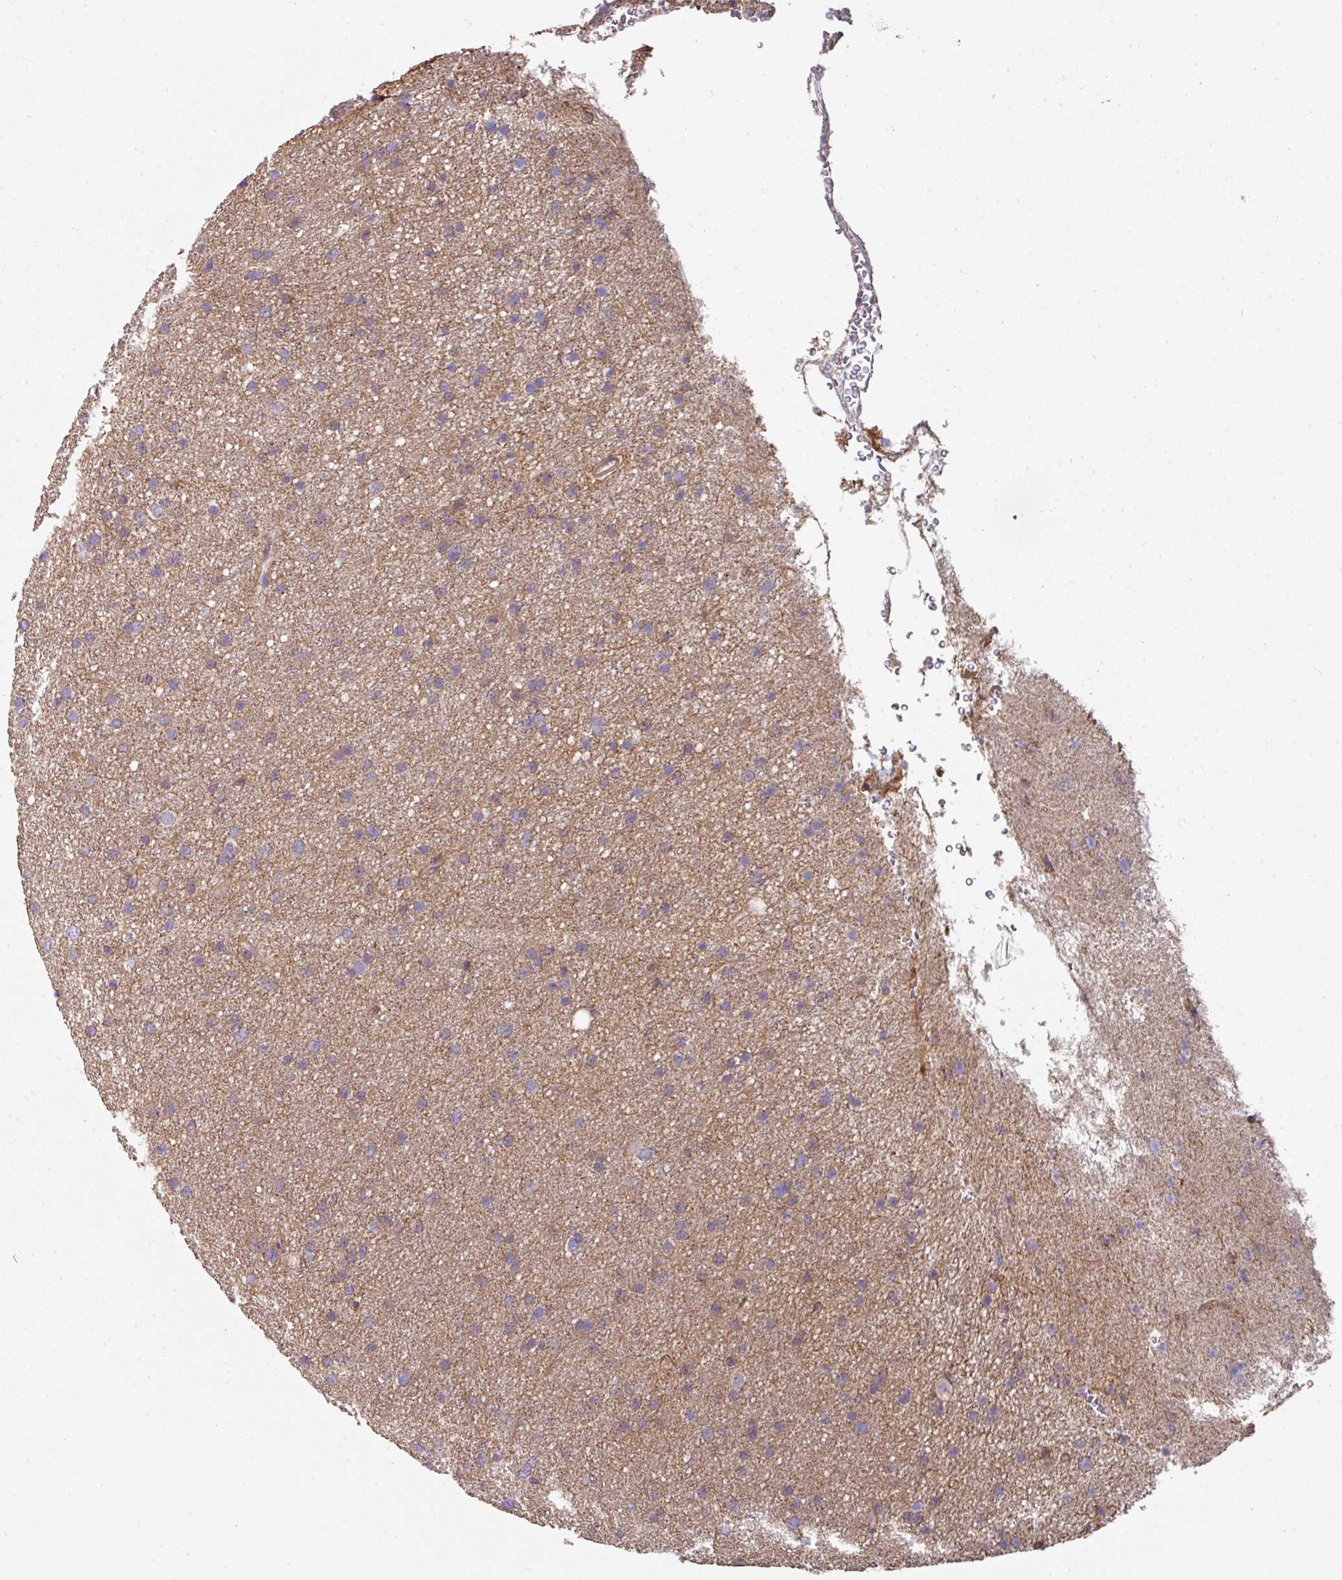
{"staining": {"intensity": "negative", "quantity": "none", "location": "none"}, "tissue": "glioma", "cell_type": "Tumor cells", "image_type": "cancer", "snomed": [{"axis": "morphology", "description": "Glioma, malignant, Low grade"}, {"axis": "topography", "description": "Cerebral cortex"}], "caption": "Glioma stained for a protein using IHC displays no expression tumor cells.", "gene": "C4orf48", "patient": {"sex": "female", "age": 39}}